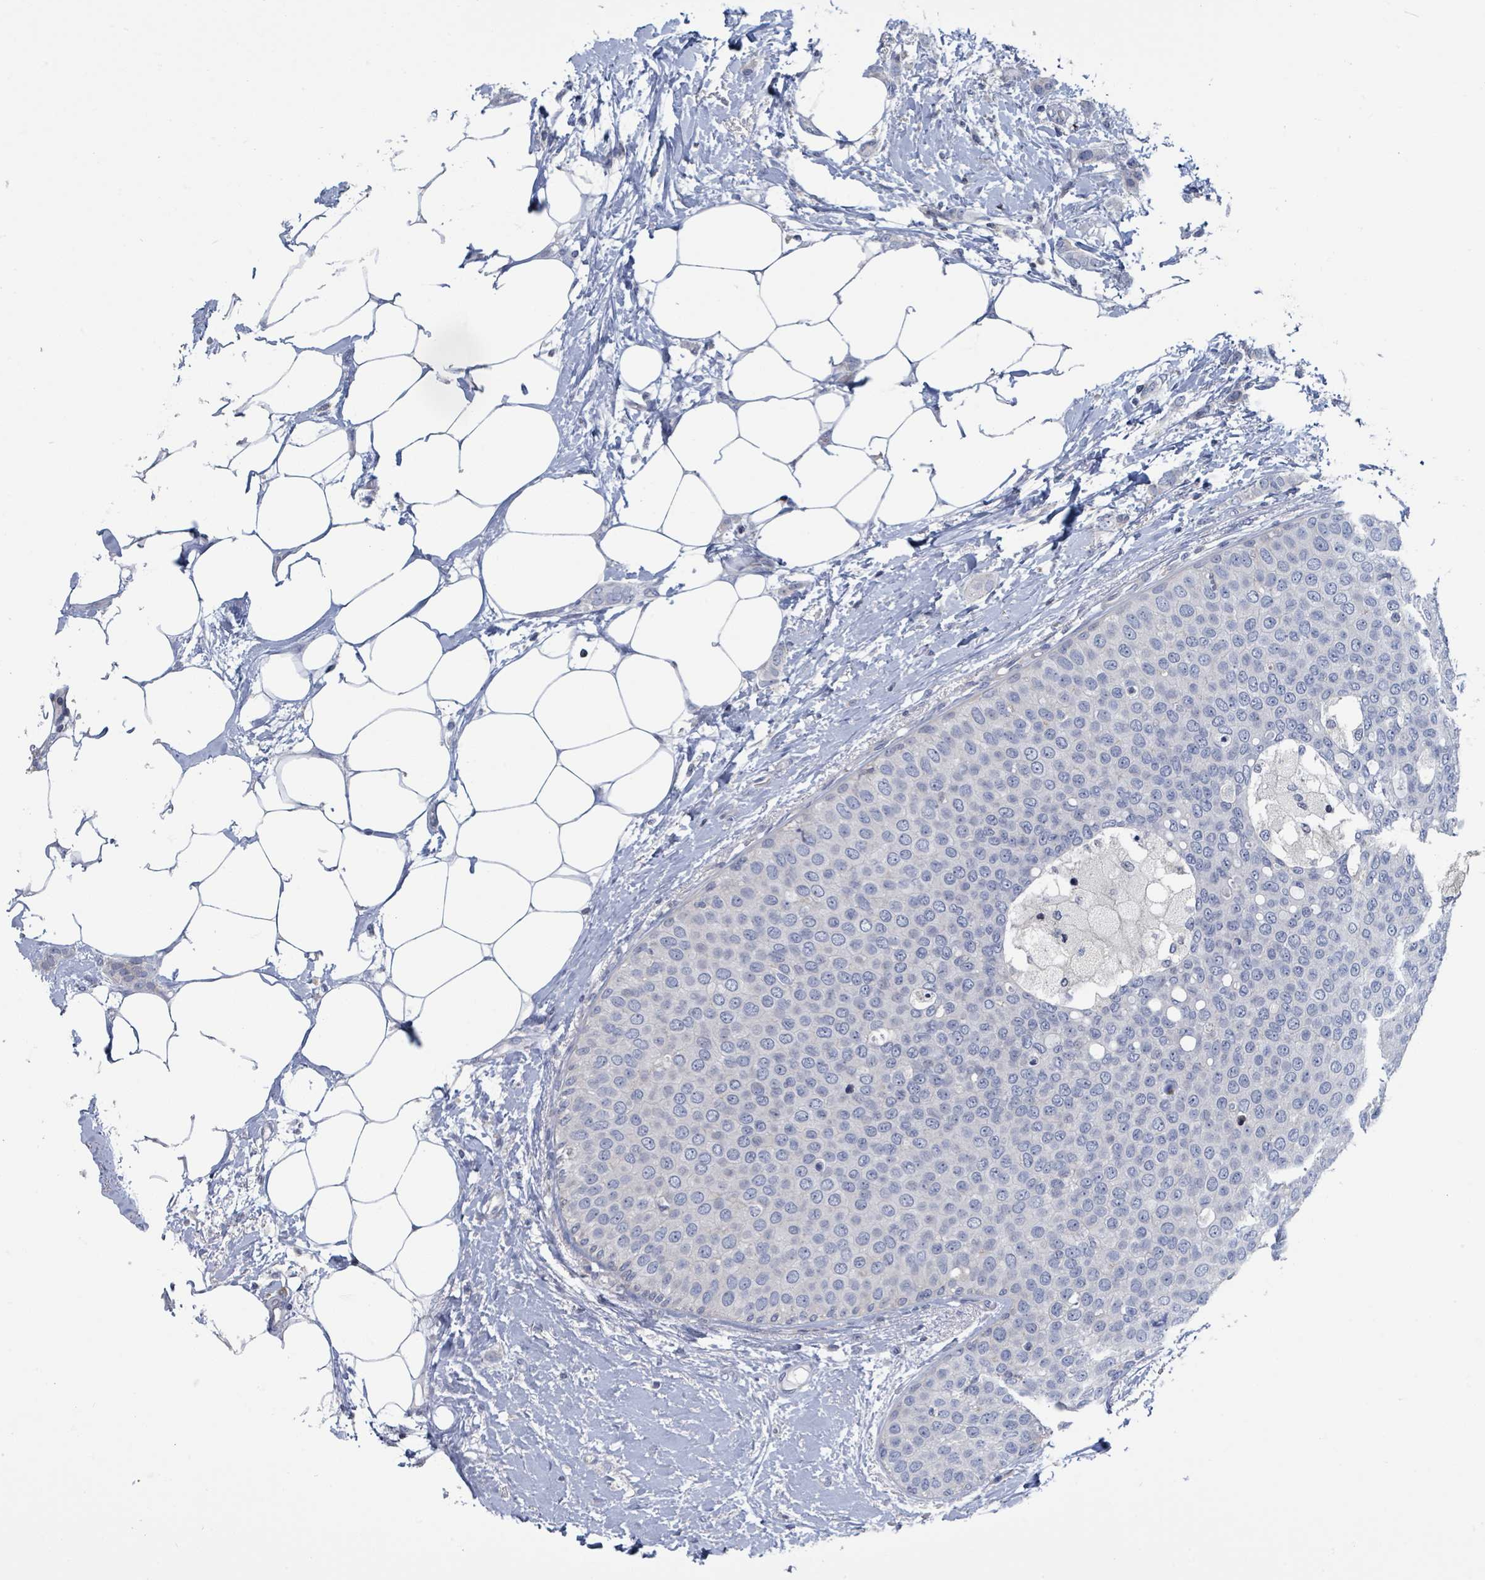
{"staining": {"intensity": "negative", "quantity": "none", "location": "none"}, "tissue": "breast cancer", "cell_type": "Tumor cells", "image_type": "cancer", "snomed": [{"axis": "morphology", "description": "Duct carcinoma"}, {"axis": "topography", "description": "Breast"}], "caption": "A photomicrograph of breast intraductal carcinoma stained for a protein demonstrates no brown staining in tumor cells.", "gene": "DGKZ", "patient": {"sex": "female", "age": 72}}